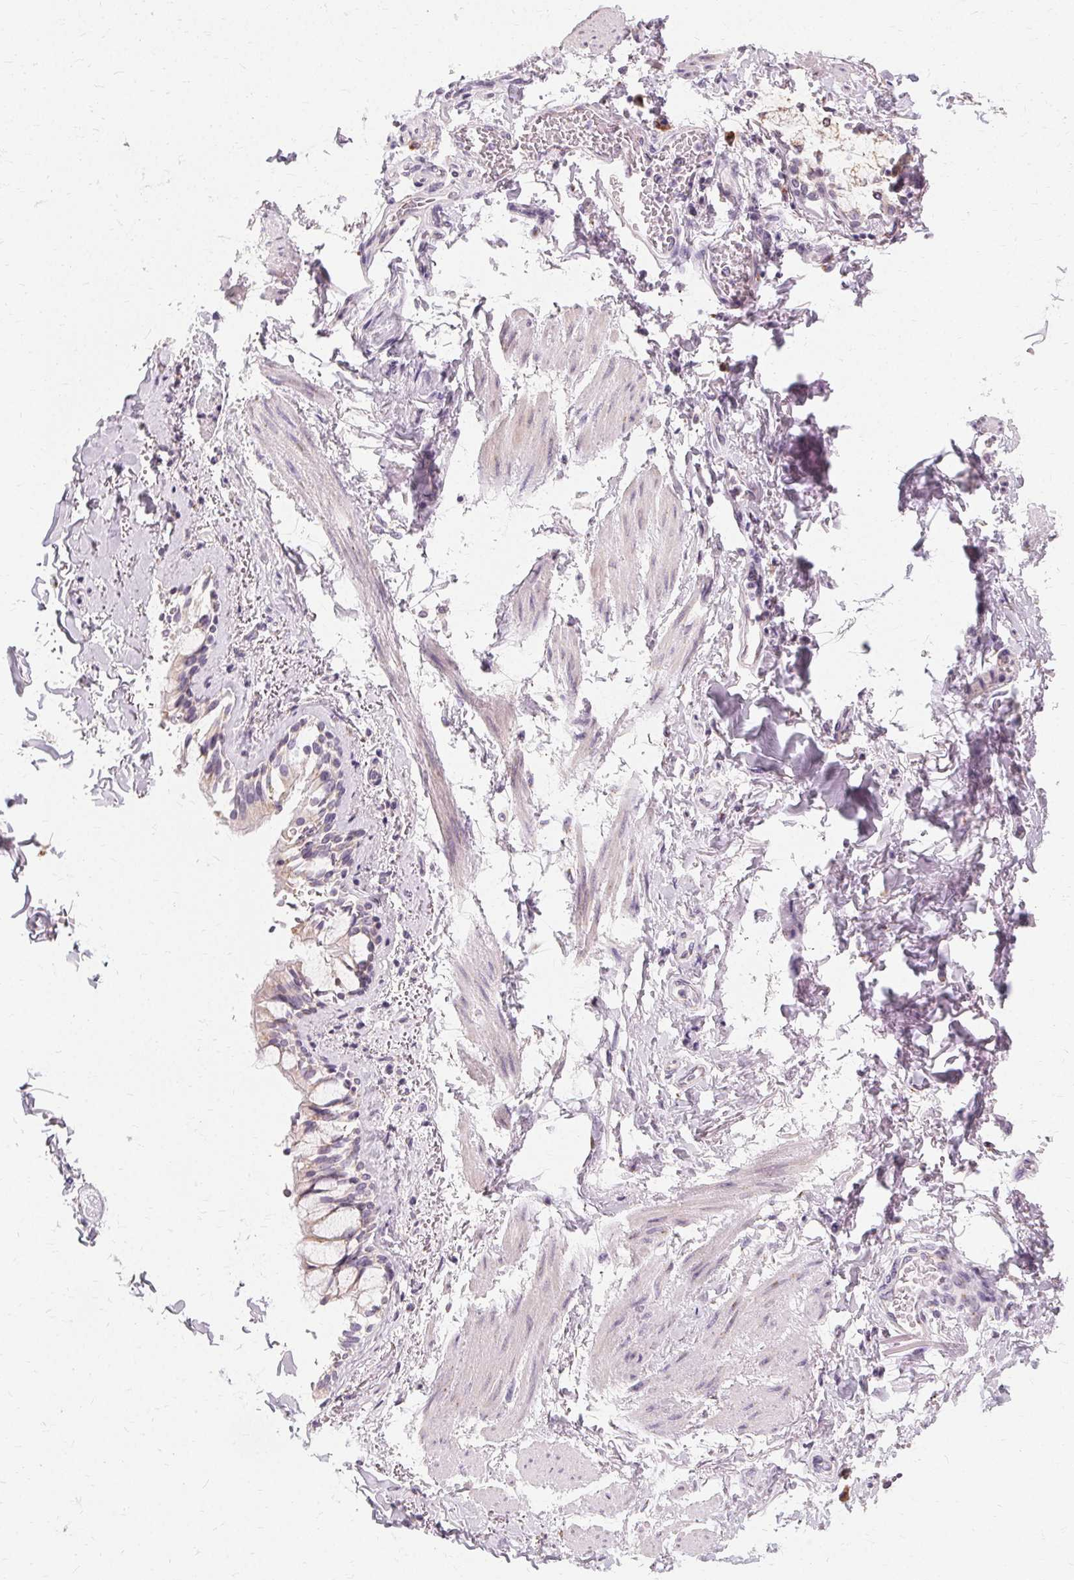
{"staining": {"intensity": "negative", "quantity": "none", "location": "none"}, "tissue": "soft tissue", "cell_type": "Chondrocytes", "image_type": "normal", "snomed": [{"axis": "morphology", "description": "Normal tissue, NOS"}, {"axis": "topography", "description": "Cartilage tissue"}, {"axis": "topography", "description": "Bronchus"}, {"axis": "topography", "description": "Peripheral nerve tissue"}], "caption": "Unremarkable soft tissue was stained to show a protein in brown. There is no significant positivity in chondrocytes.", "gene": "FCRL3", "patient": {"sex": "male", "age": 67}}